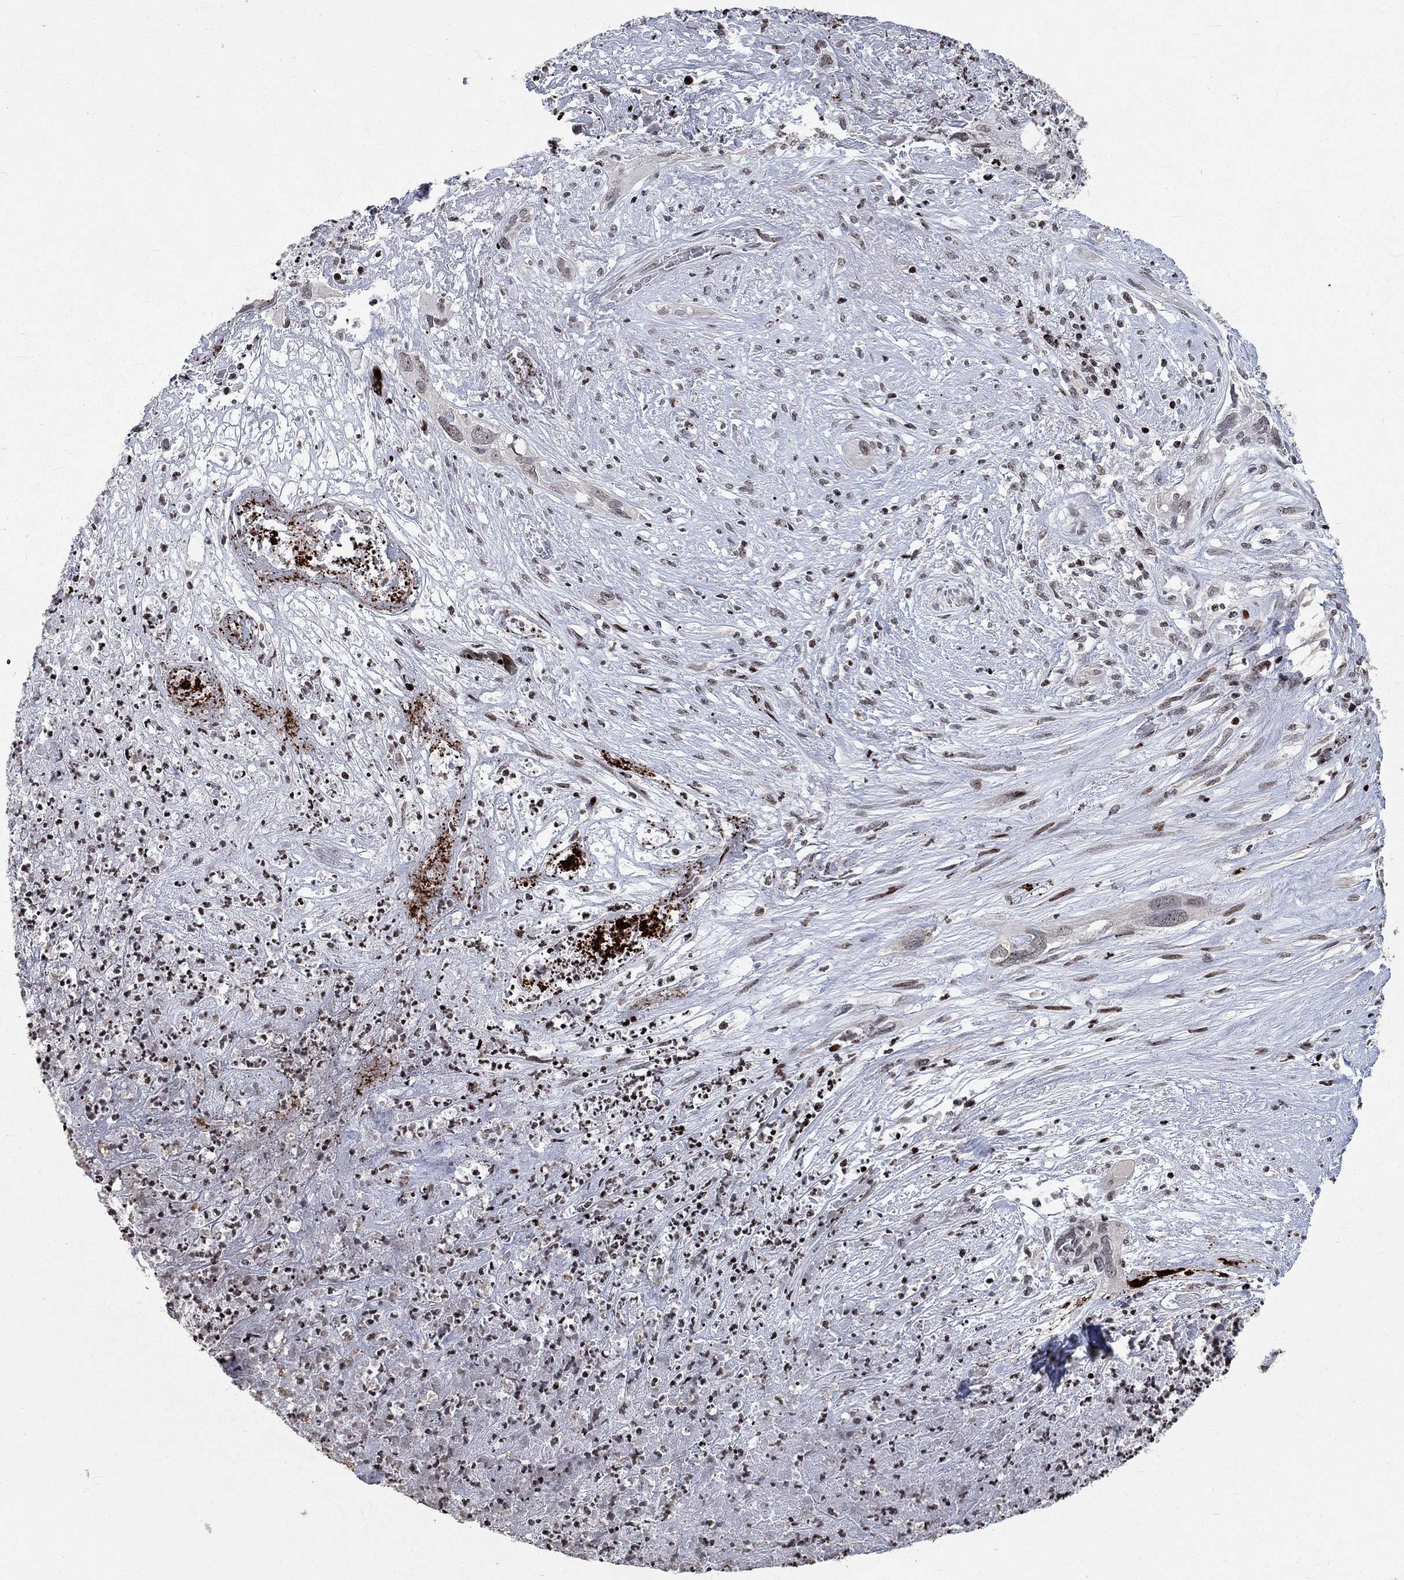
{"staining": {"intensity": "negative", "quantity": "none", "location": "none"}, "tissue": "cervical cancer", "cell_type": "Tumor cells", "image_type": "cancer", "snomed": [{"axis": "morphology", "description": "Squamous cell carcinoma, NOS"}, {"axis": "topography", "description": "Cervix"}], "caption": "A high-resolution photomicrograph shows IHC staining of cervical cancer (squamous cell carcinoma), which displays no significant positivity in tumor cells.", "gene": "SRSF3", "patient": {"sex": "female", "age": 57}}